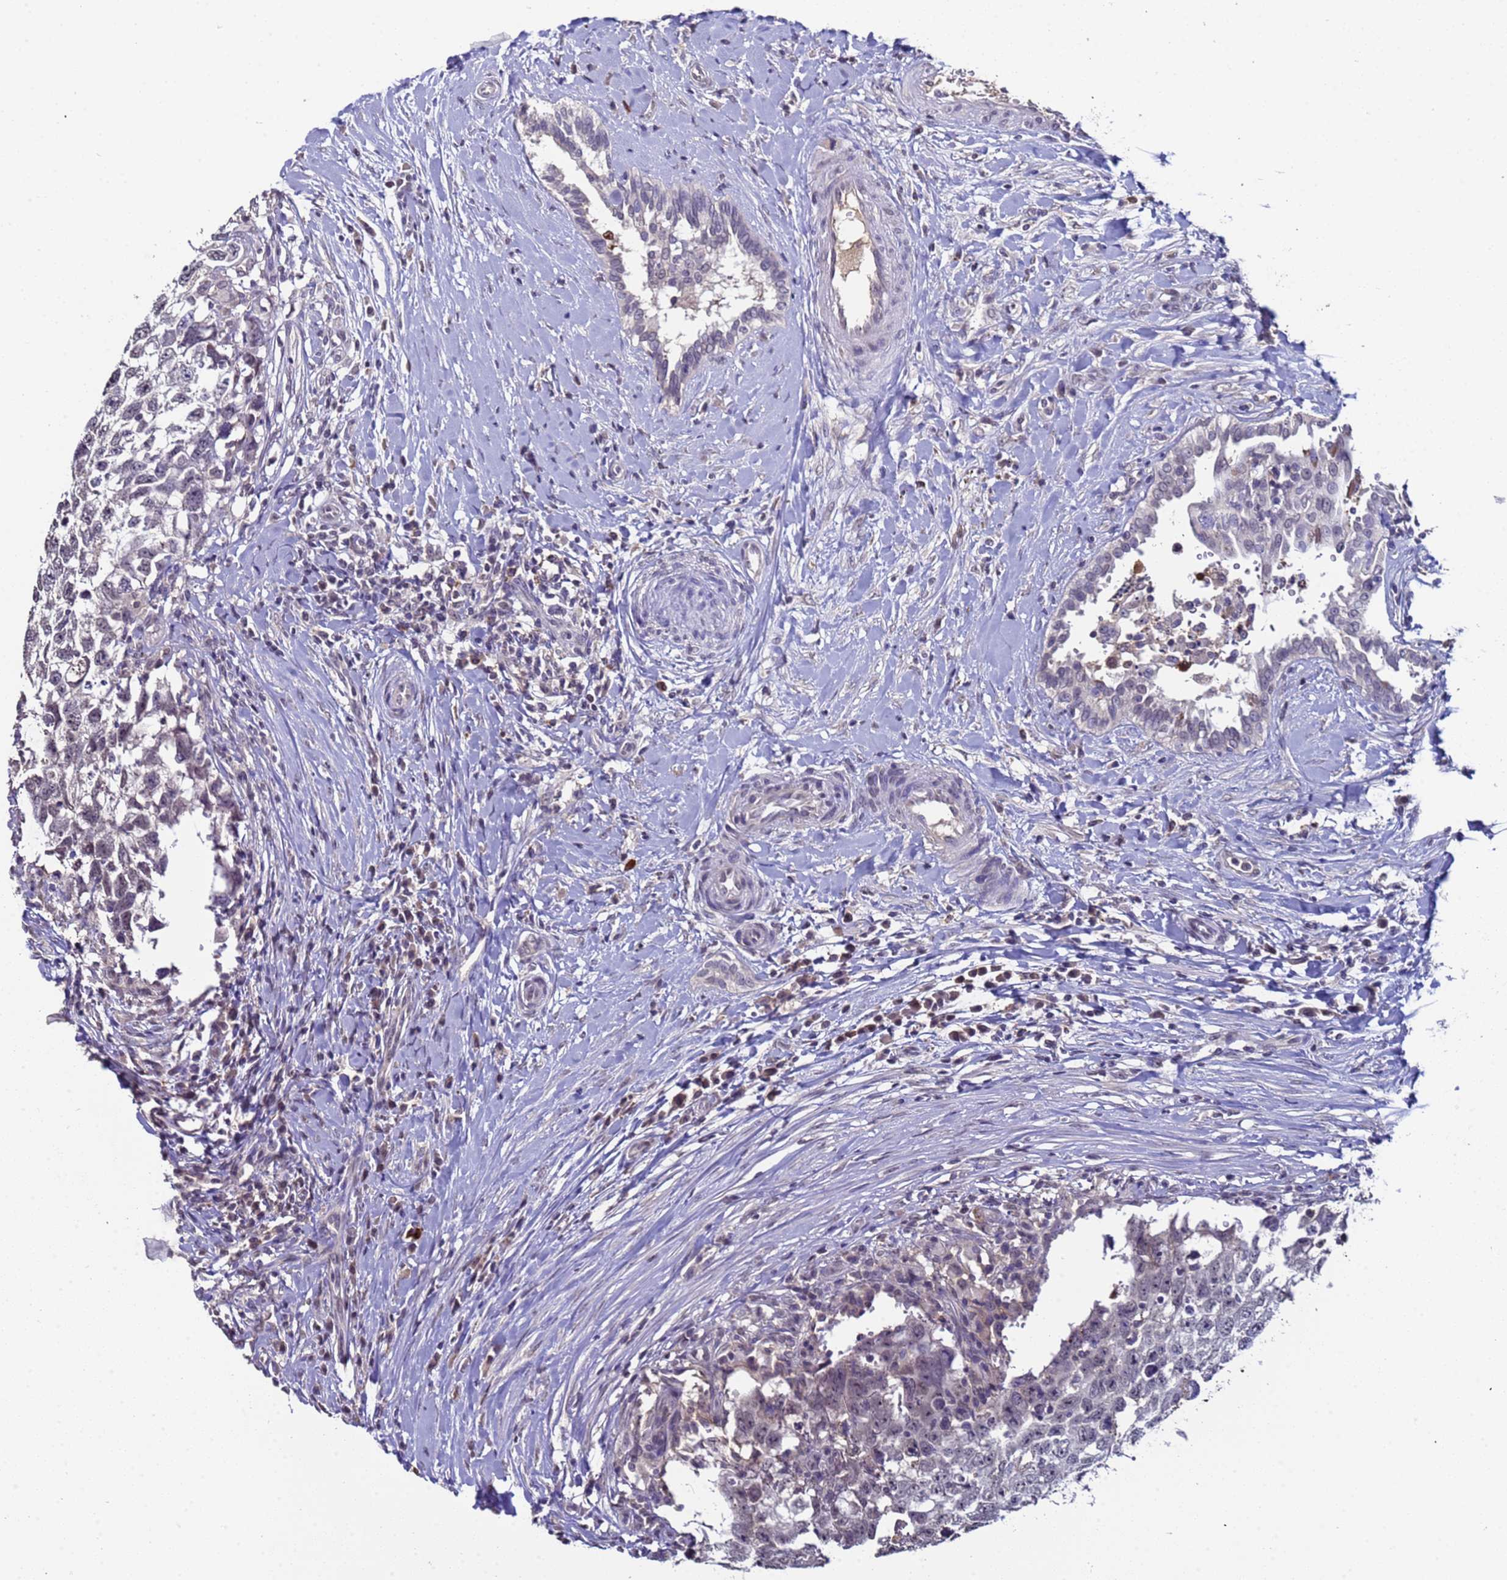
{"staining": {"intensity": "weak", "quantity": "<25%", "location": "nuclear"}, "tissue": "testis cancer", "cell_type": "Tumor cells", "image_type": "cancer", "snomed": [{"axis": "morphology", "description": "Seminoma, NOS"}, {"axis": "morphology", "description": "Carcinoma, Embryonal, NOS"}, {"axis": "topography", "description": "Testis"}], "caption": "Immunohistochemistry (IHC) image of neoplastic tissue: embryonal carcinoma (testis) stained with DAB displays no significant protein expression in tumor cells.", "gene": "ZNF248", "patient": {"sex": "male", "age": 29}}